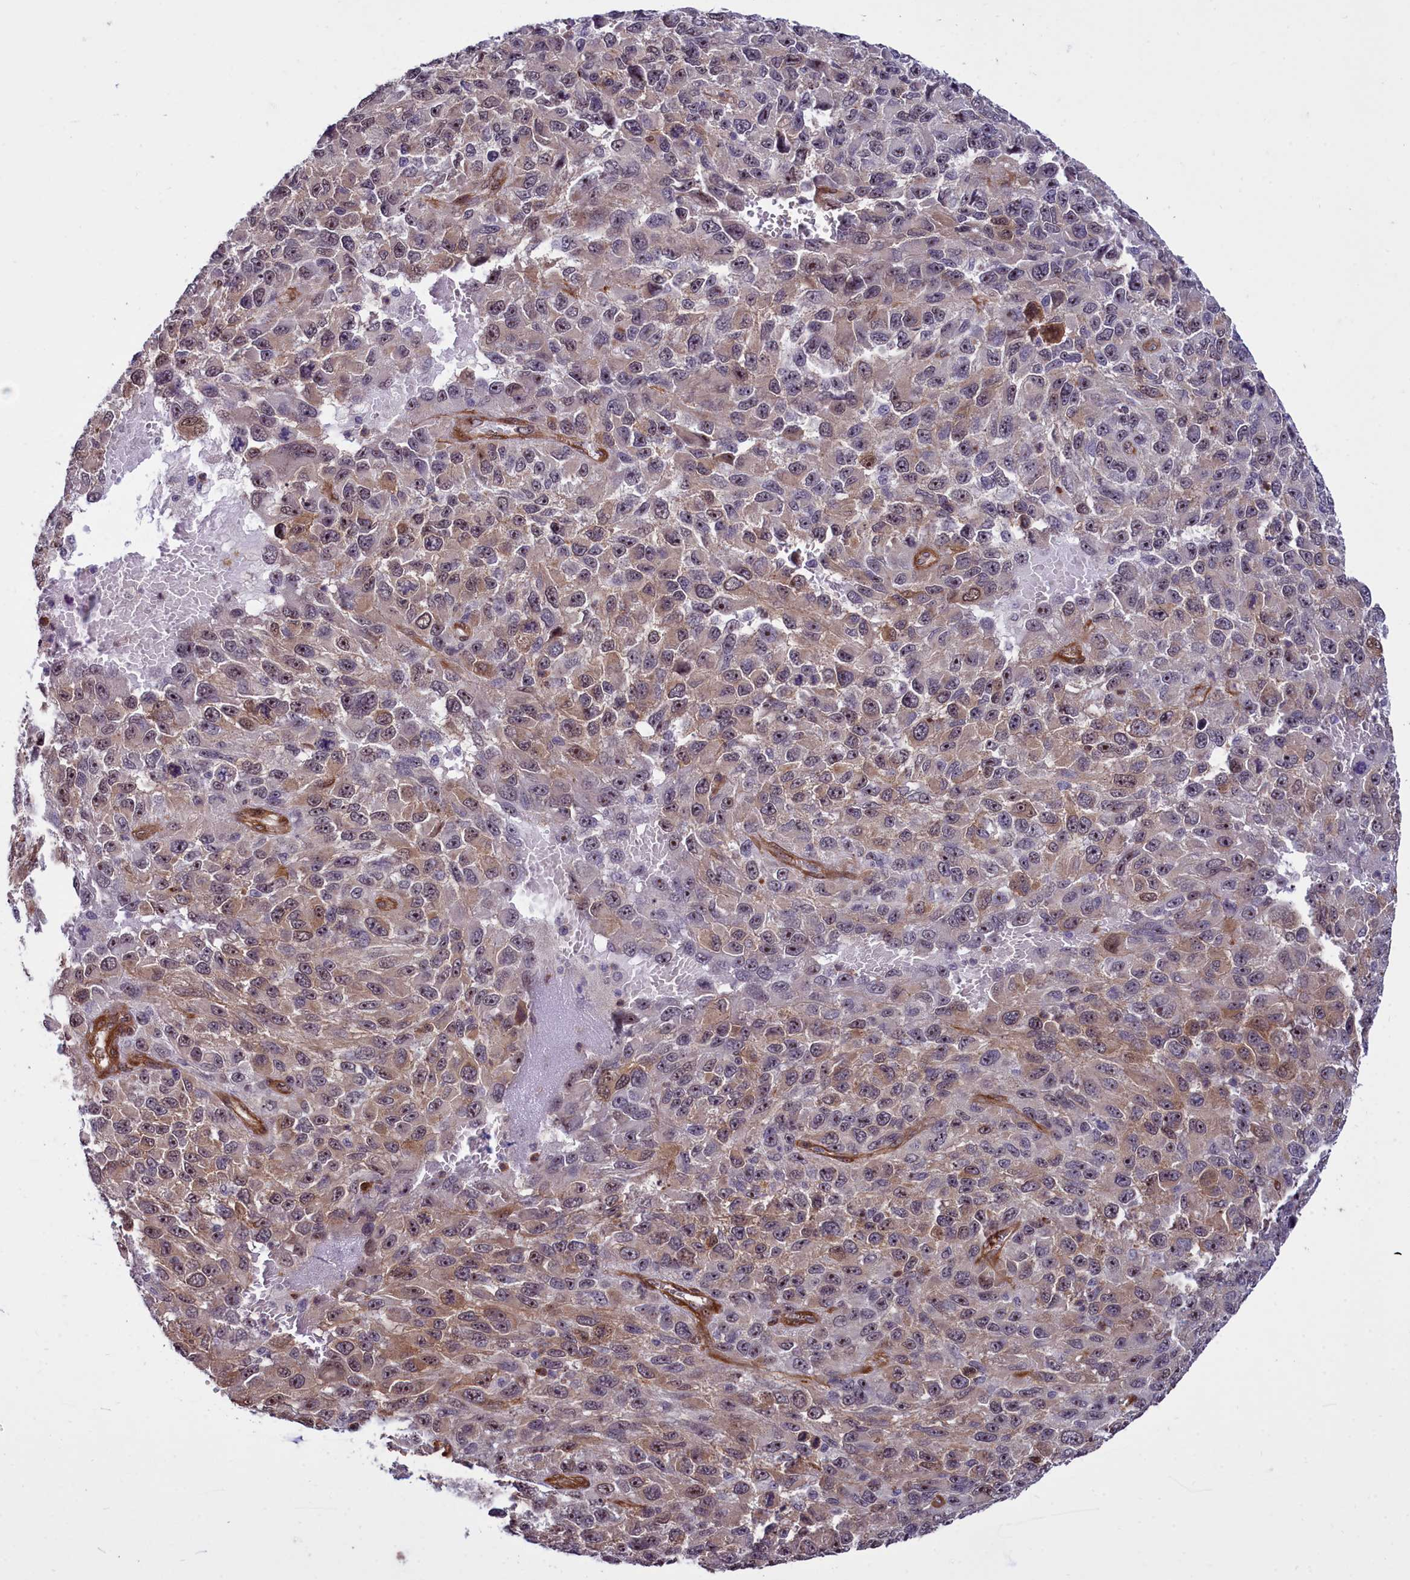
{"staining": {"intensity": "weak", "quantity": "25%-75%", "location": "cytoplasmic/membranous"}, "tissue": "melanoma", "cell_type": "Tumor cells", "image_type": "cancer", "snomed": [{"axis": "morphology", "description": "Normal tissue, NOS"}, {"axis": "morphology", "description": "Malignant melanoma, NOS"}, {"axis": "topography", "description": "Skin"}], "caption": "Protein staining exhibits weak cytoplasmic/membranous staining in about 25%-75% of tumor cells in malignant melanoma.", "gene": "BCAR1", "patient": {"sex": "female", "age": 96}}